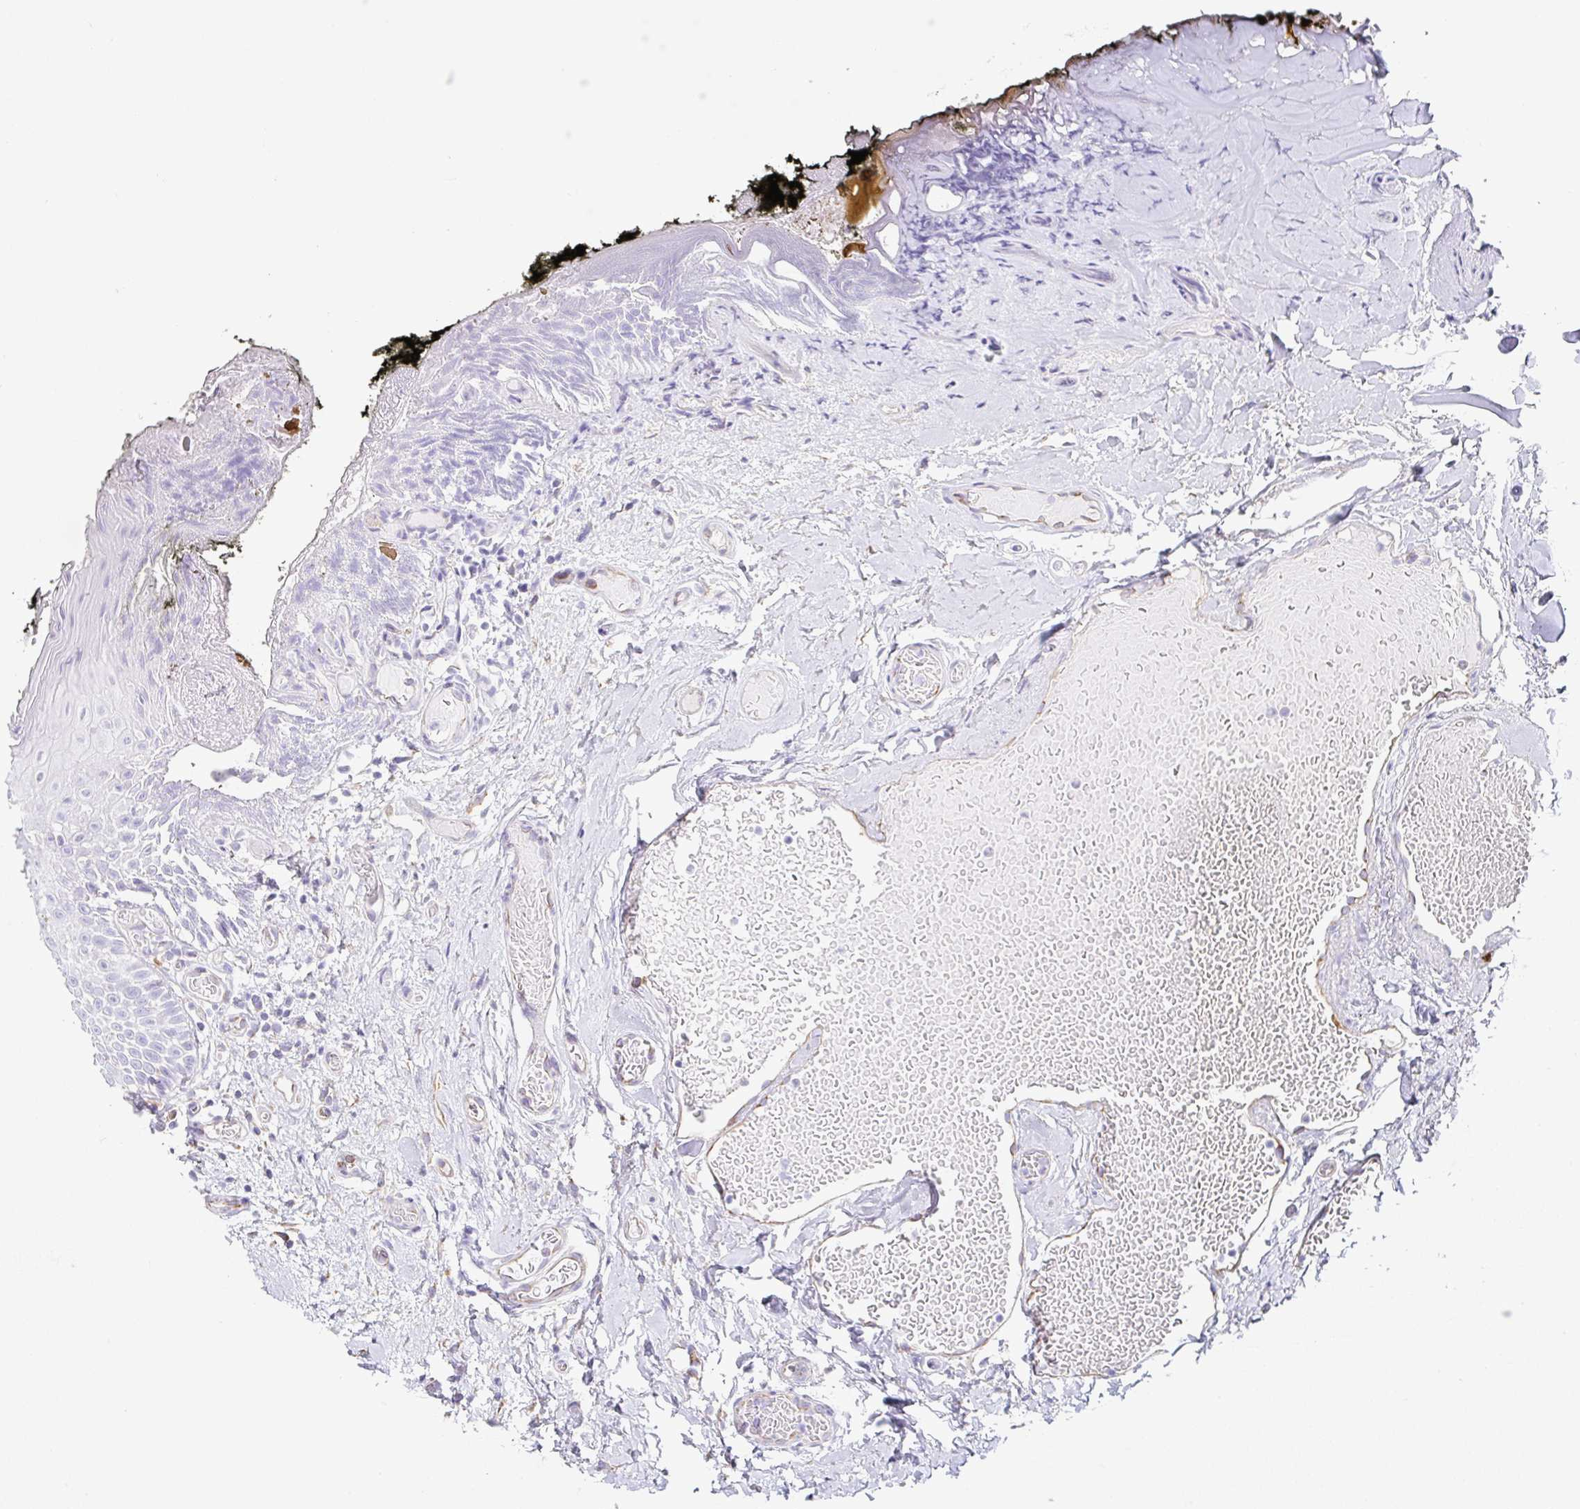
{"staining": {"intensity": "negative", "quantity": "none", "location": "none"}, "tissue": "oral mucosa", "cell_type": "Squamous epithelial cells", "image_type": "normal", "snomed": [{"axis": "morphology", "description": "Normal tissue, NOS"}, {"axis": "morphology", "description": "Squamous cell carcinoma, NOS"}, {"axis": "topography", "description": "Oral tissue"}, {"axis": "topography", "description": "Tounge, NOS"}, {"axis": "topography", "description": "Head-Neck"}], "caption": "This is an IHC image of benign human oral mucosa. There is no expression in squamous epithelial cells.", "gene": "DKK4", "patient": {"sex": "male", "age": 76}}